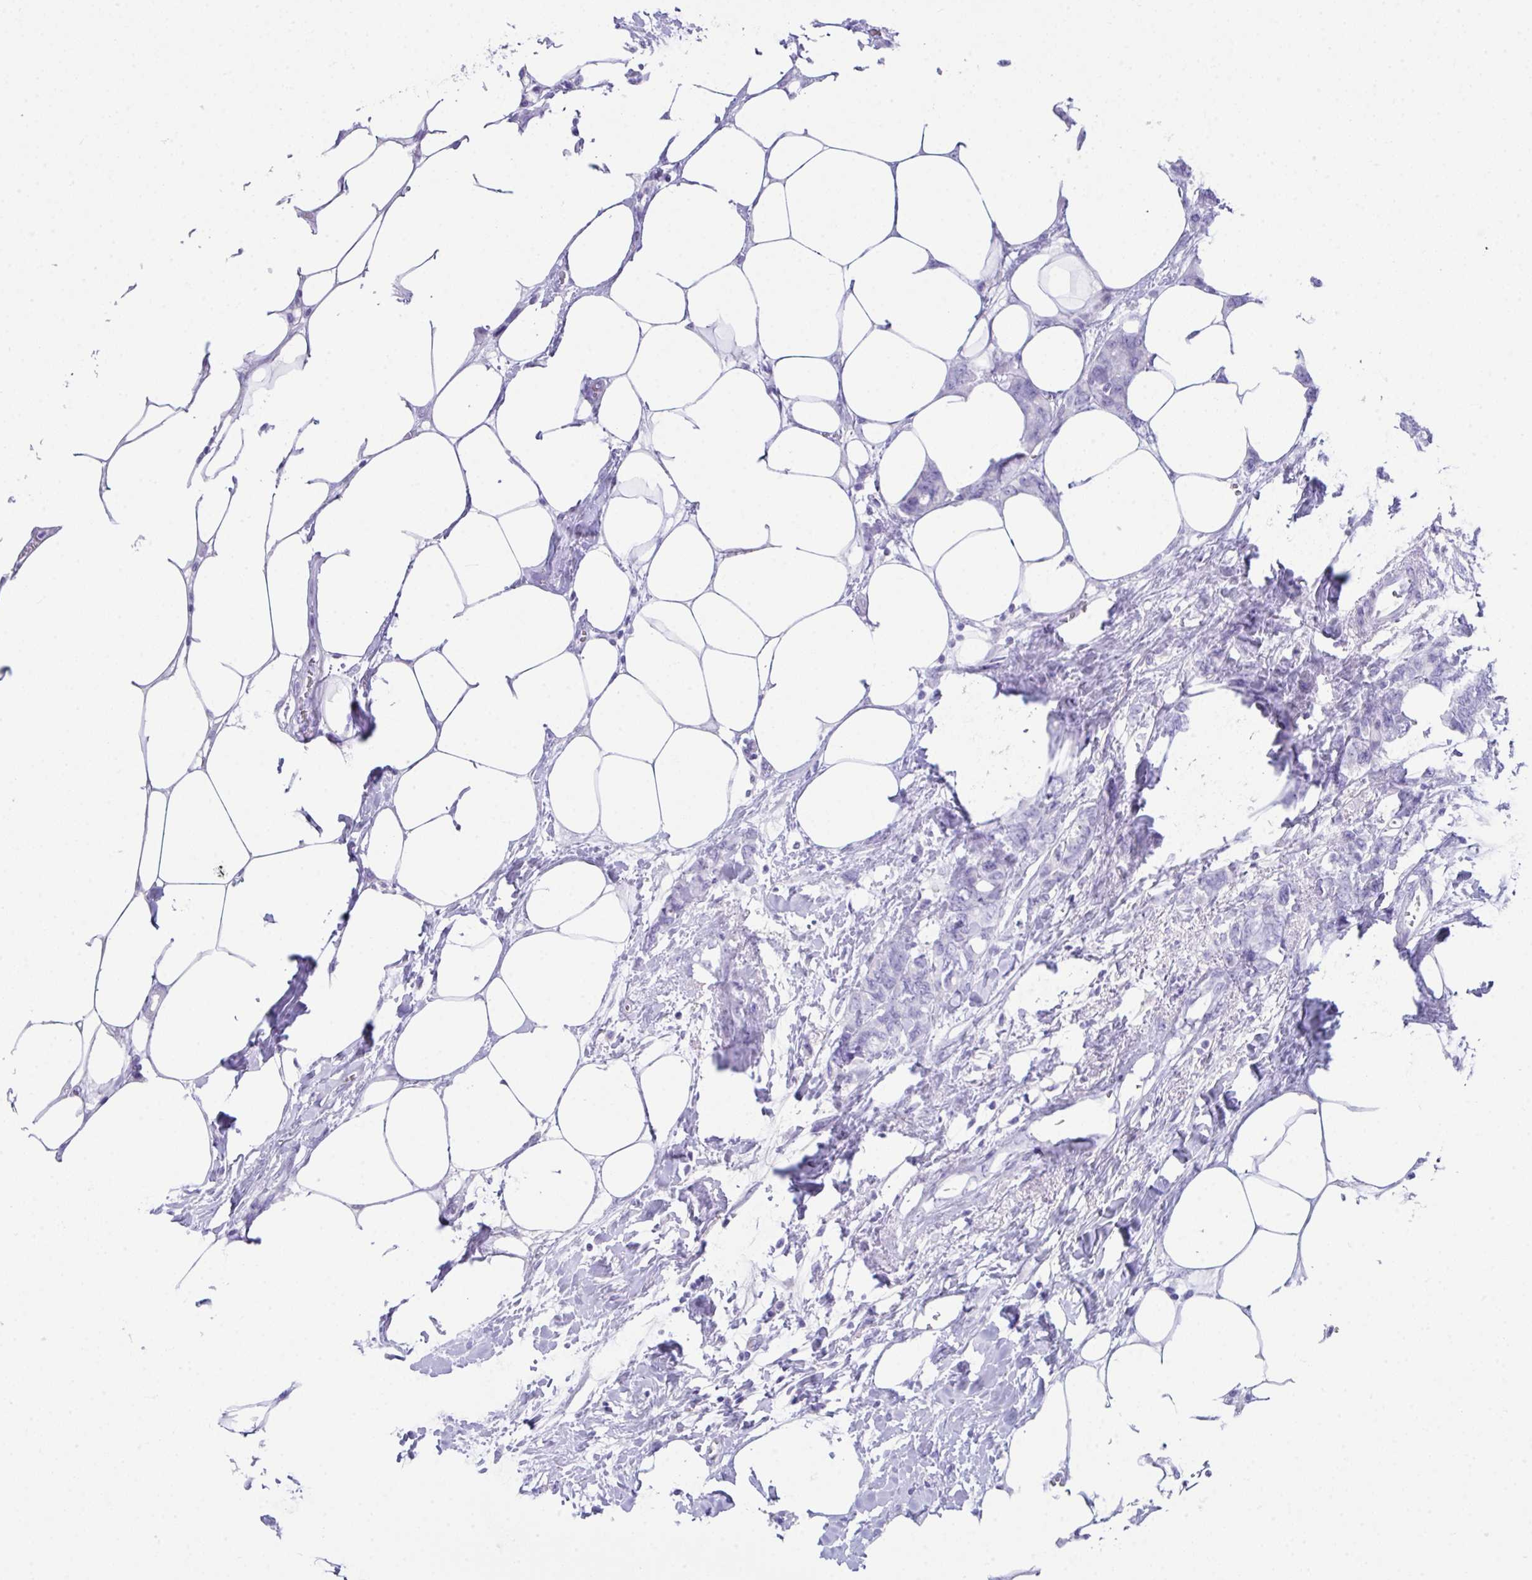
{"staining": {"intensity": "negative", "quantity": "none", "location": "none"}, "tissue": "breast cancer", "cell_type": "Tumor cells", "image_type": "cancer", "snomed": [{"axis": "morphology", "description": "Lobular carcinoma"}, {"axis": "topography", "description": "Breast"}], "caption": "This is an immunohistochemistry (IHC) photomicrograph of human breast cancer (lobular carcinoma). There is no staining in tumor cells.", "gene": "LGALS4", "patient": {"sex": "female", "age": 91}}